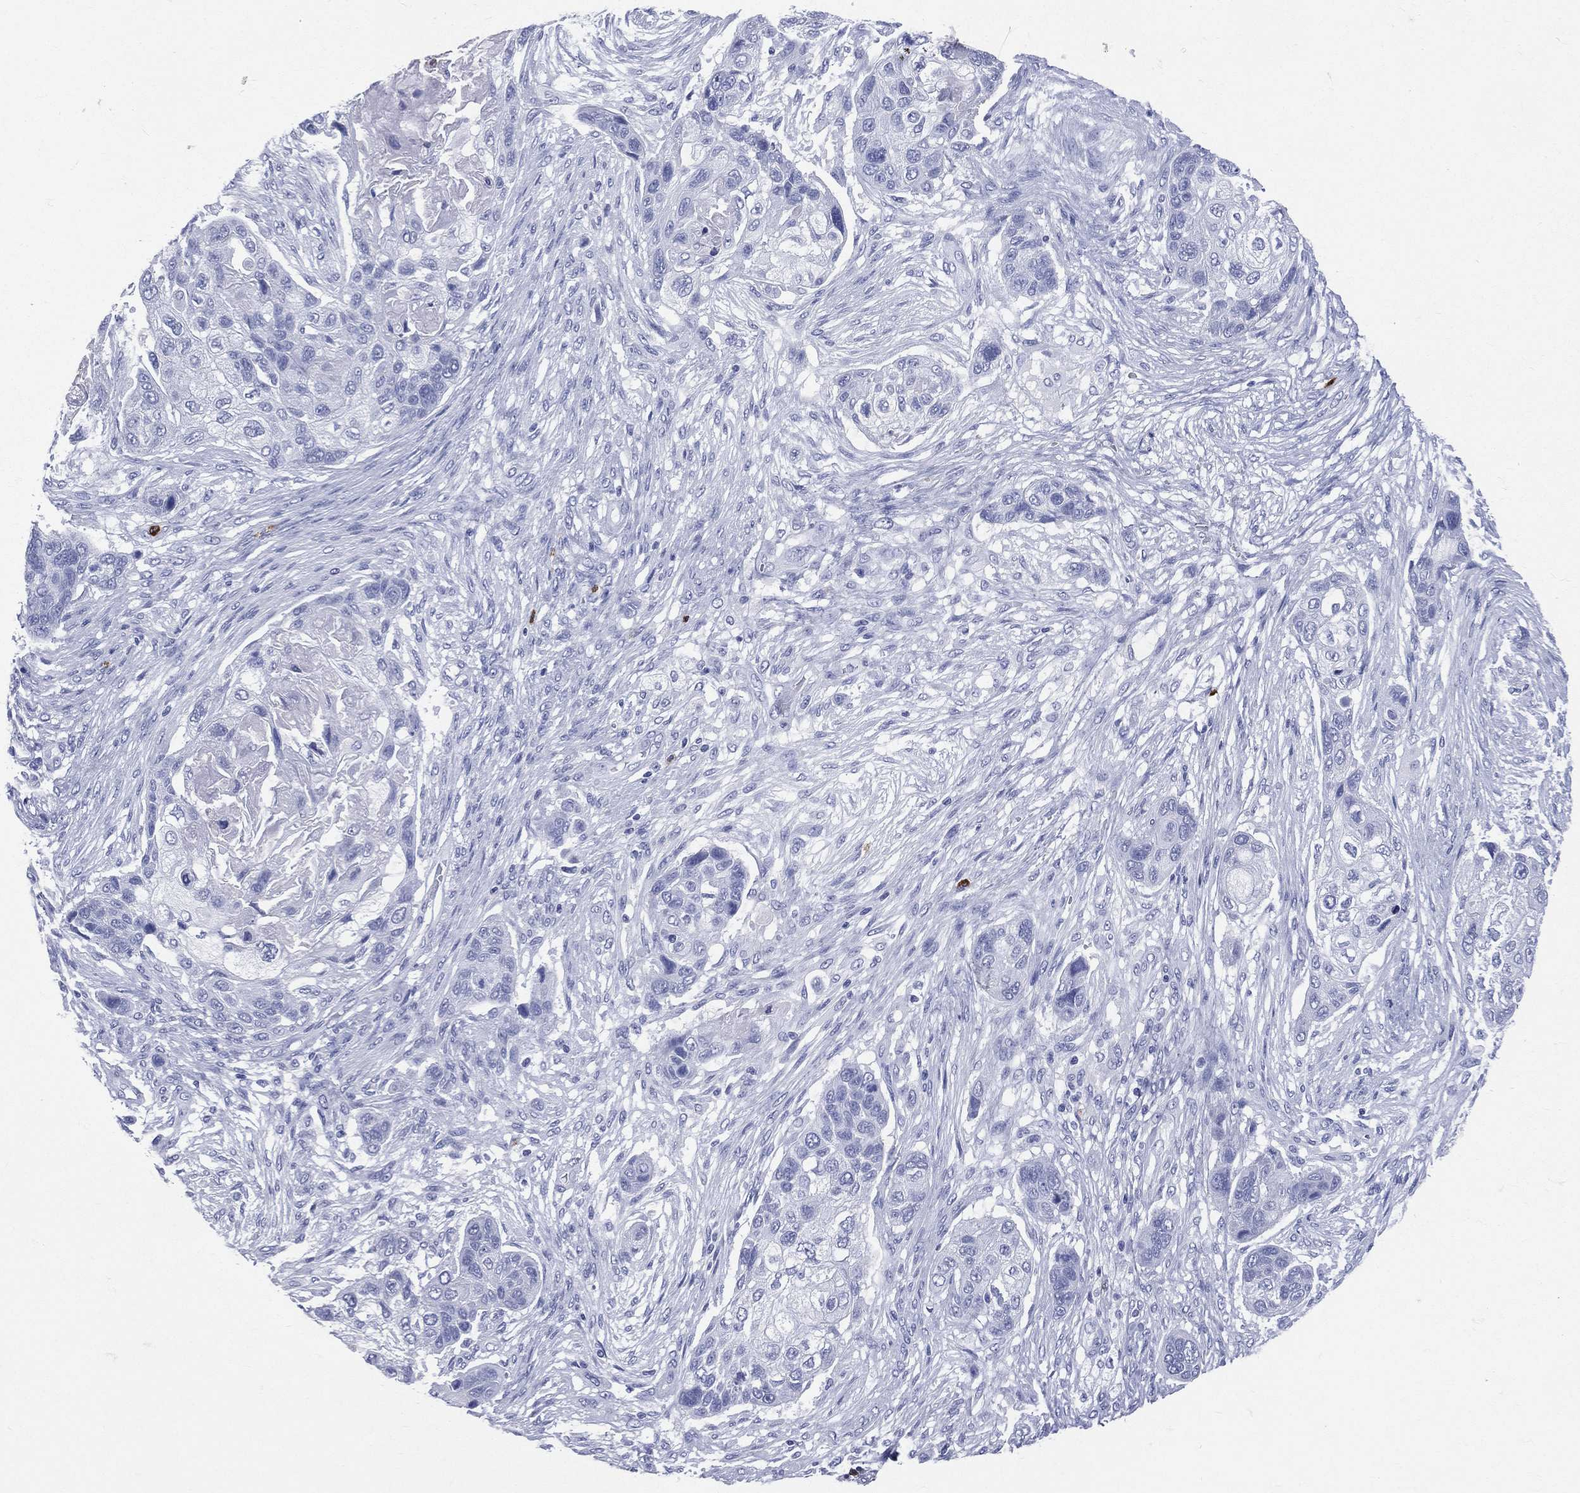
{"staining": {"intensity": "negative", "quantity": "none", "location": "none"}, "tissue": "lung cancer", "cell_type": "Tumor cells", "image_type": "cancer", "snomed": [{"axis": "morphology", "description": "Squamous cell carcinoma, NOS"}, {"axis": "topography", "description": "Lung"}], "caption": "Image shows no protein expression in tumor cells of squamous cell carcinoma (lung) tissue.", "gene": "PGLYRP1", "patient": {"sex": "male", "age": 69}}